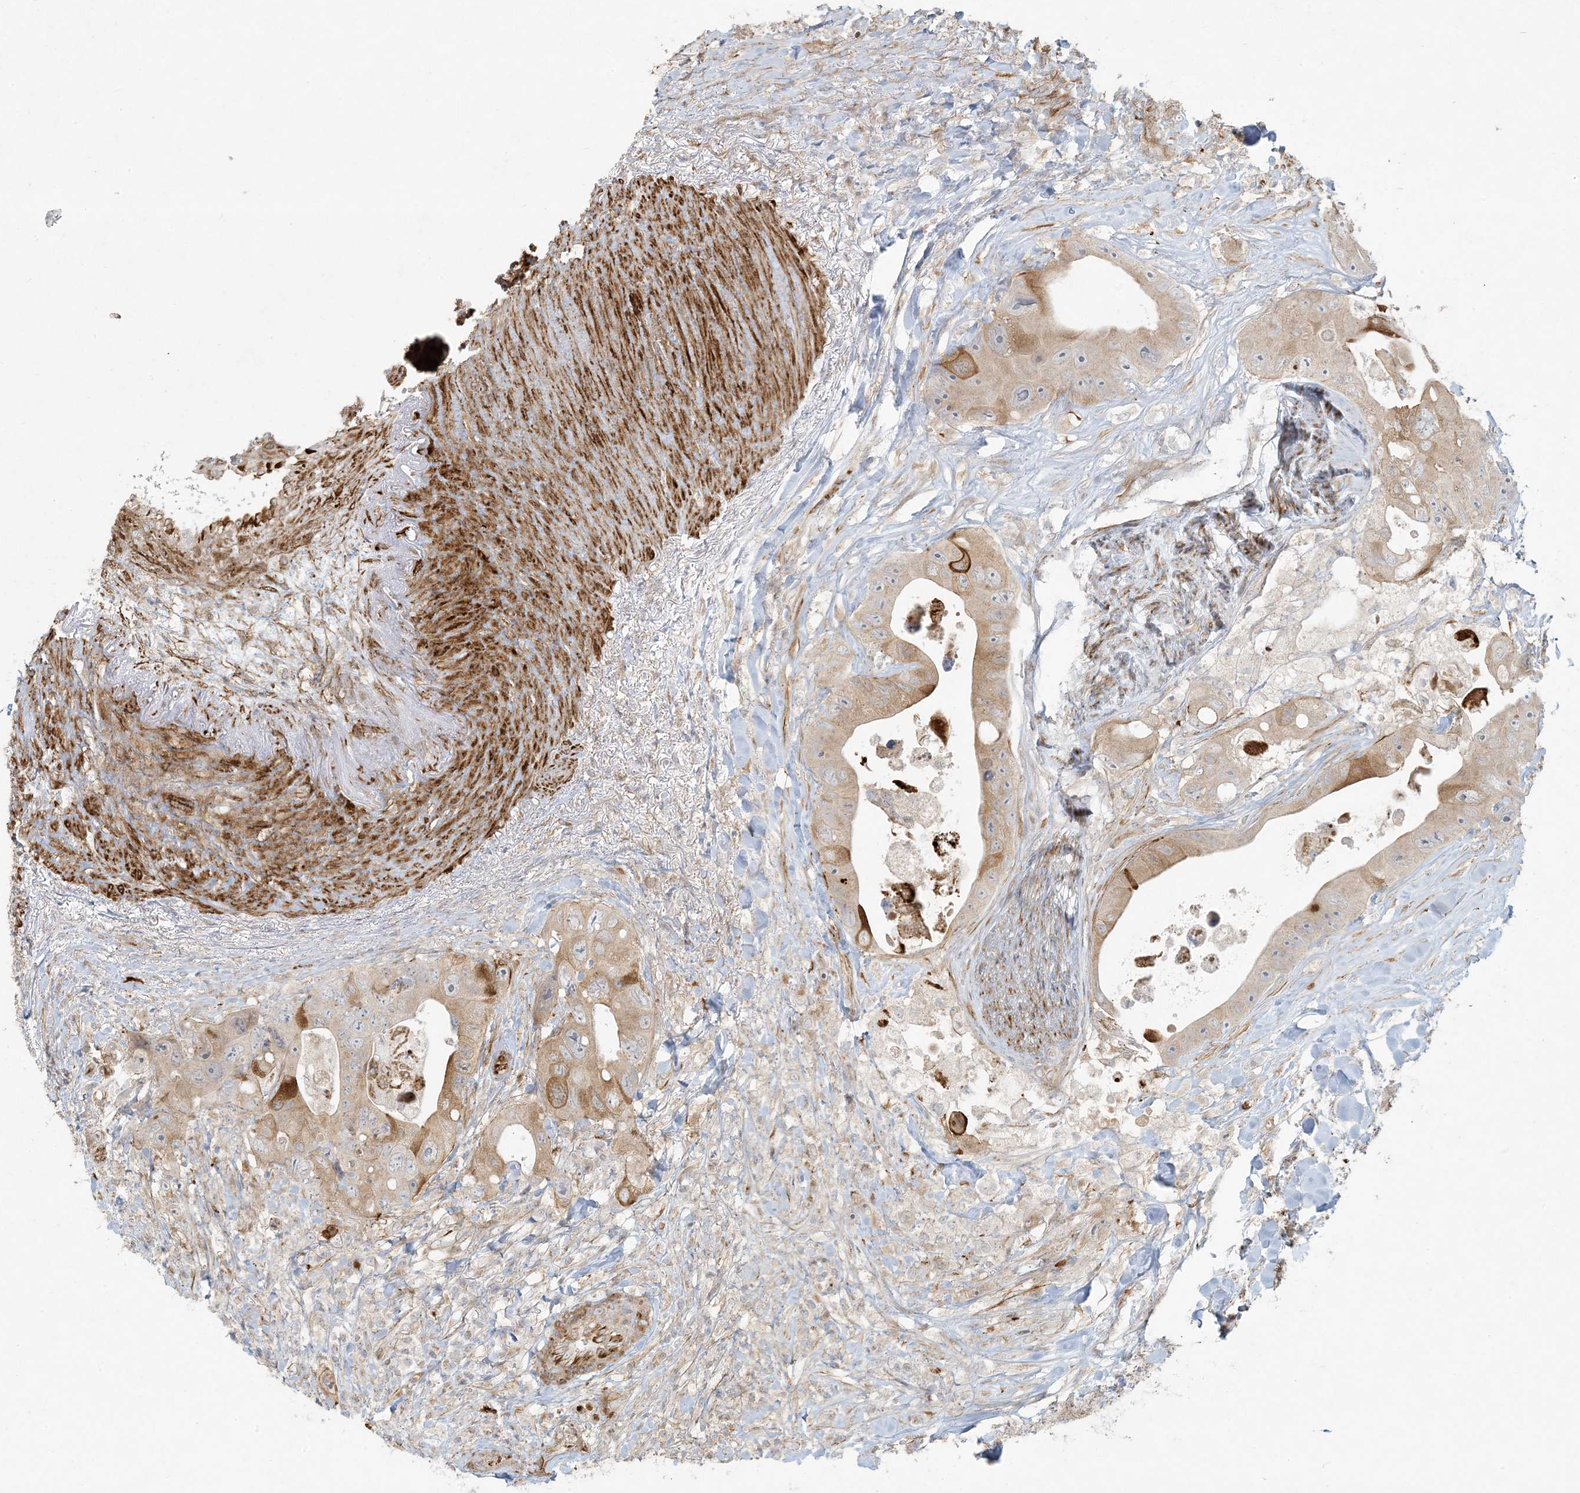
{"staining": {"intensity": "moderate", "quantity": "25%-75%", "location": "cytoplasmic/membranous"}, "tissue": "colorectal cancer", "cell_type": "Tumor cells", "image_type": "cancer", "snomed": [{"axis": "morphology", "description": "Adenocarcinoma, NOS"}, {"axis": "topography", "description": "Colon"}], "caption": "Human colorectal adenocarcinoma stained for a protein (brown) shows moderate cytoplasmic/membranous positive positivity in about 25%-75% of tumor cells.", "gene": "BCORL1", "patient": {"sex": "female", "age": 46}}